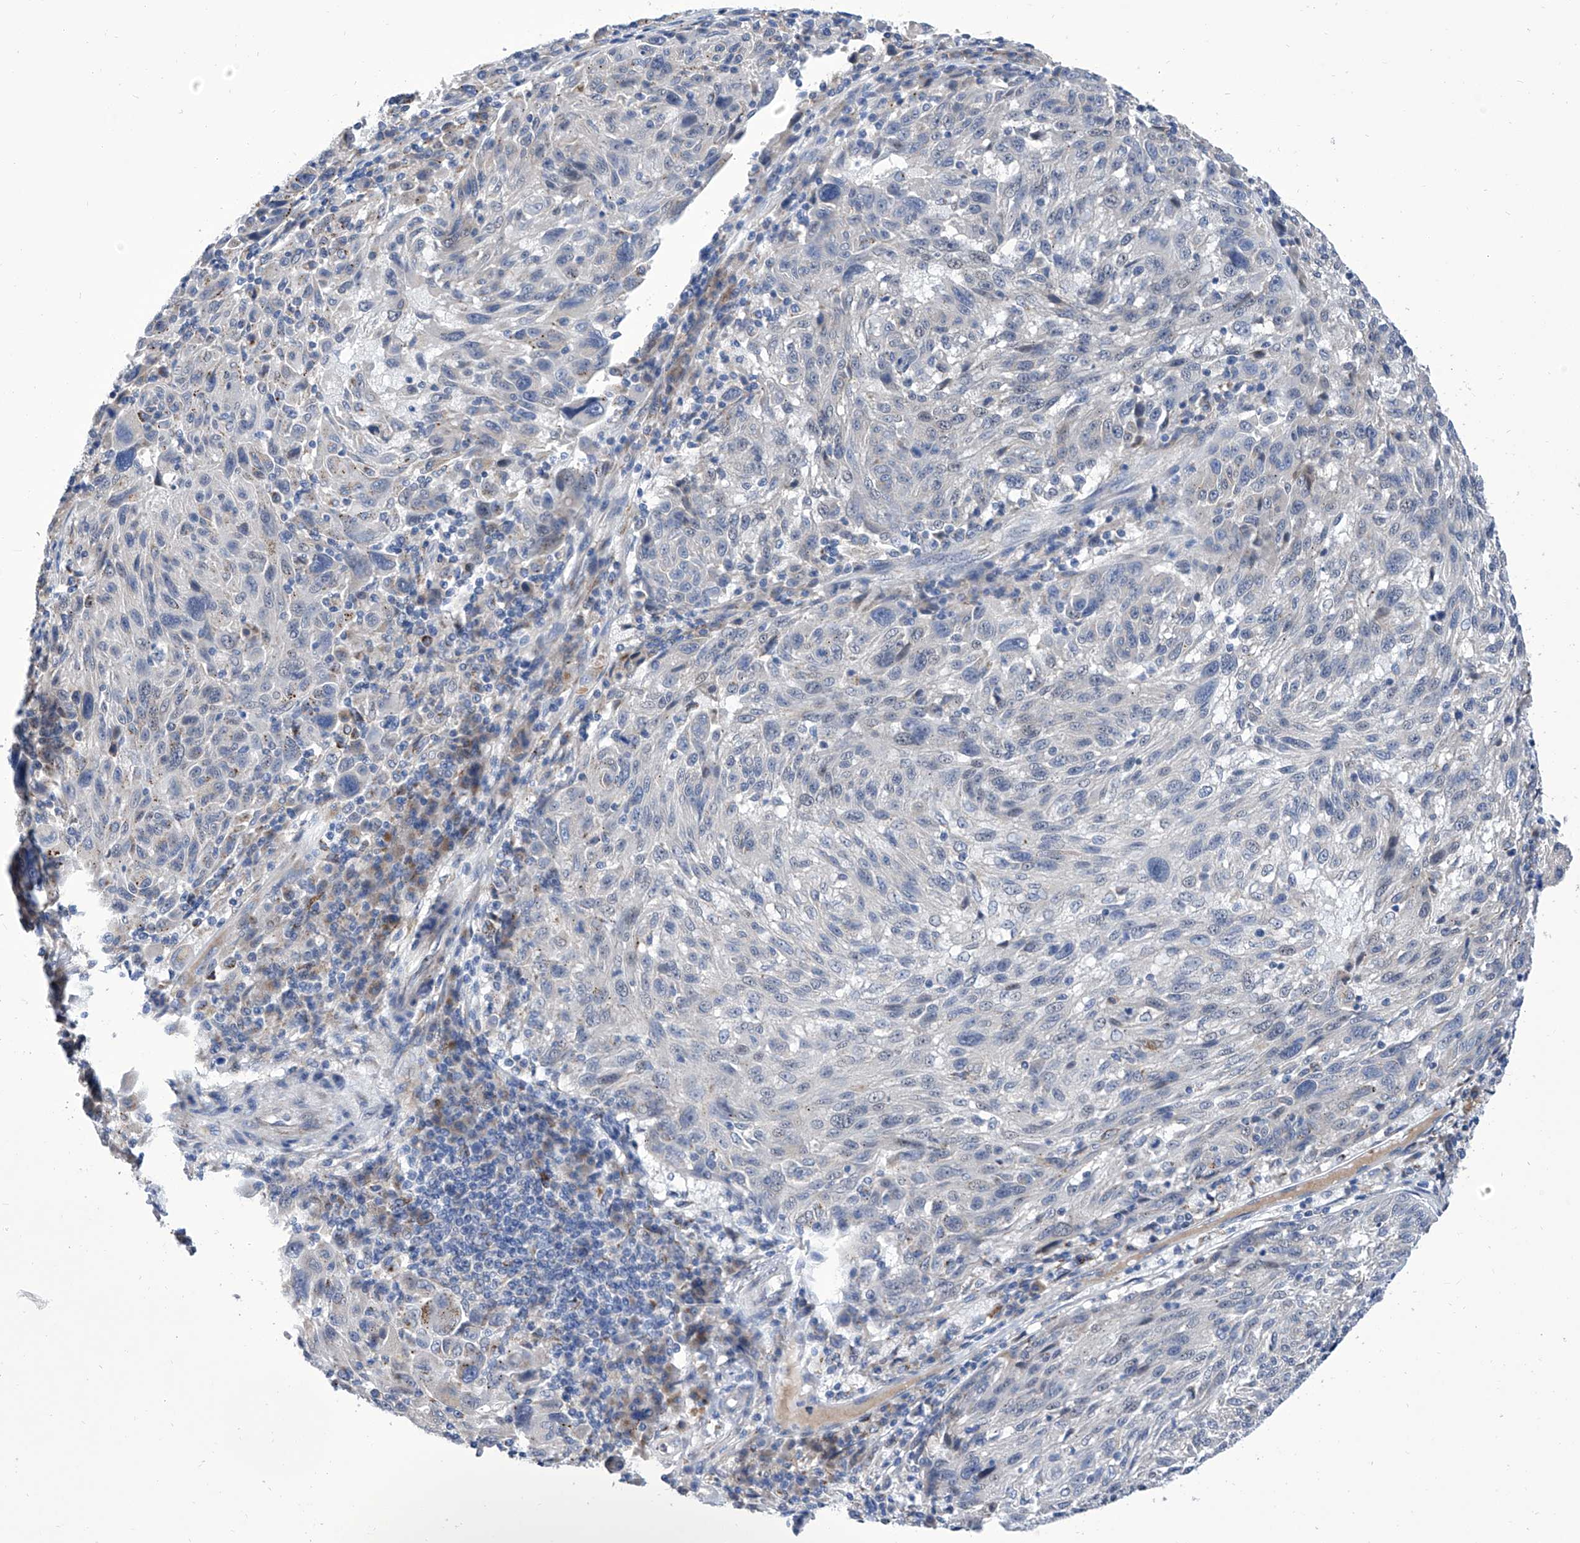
{"staining": {"intensity": "negative", "quantity": "none", "location": "none"}, "tissue": "melanoma", "cell_type": "Tumor cells", "image_type": "cancer", "snomed": [{"axis": "morphology", "description": "Malignant melanoma, NOS"}, {"axis": "topography", "description": "Skin"}], "caption": "A histopathology image of melanoma stained for a protein shows no brown staining in tumor cells.", "gene": "TJAP1", "patient": {"sex": "male", "age": 53}}